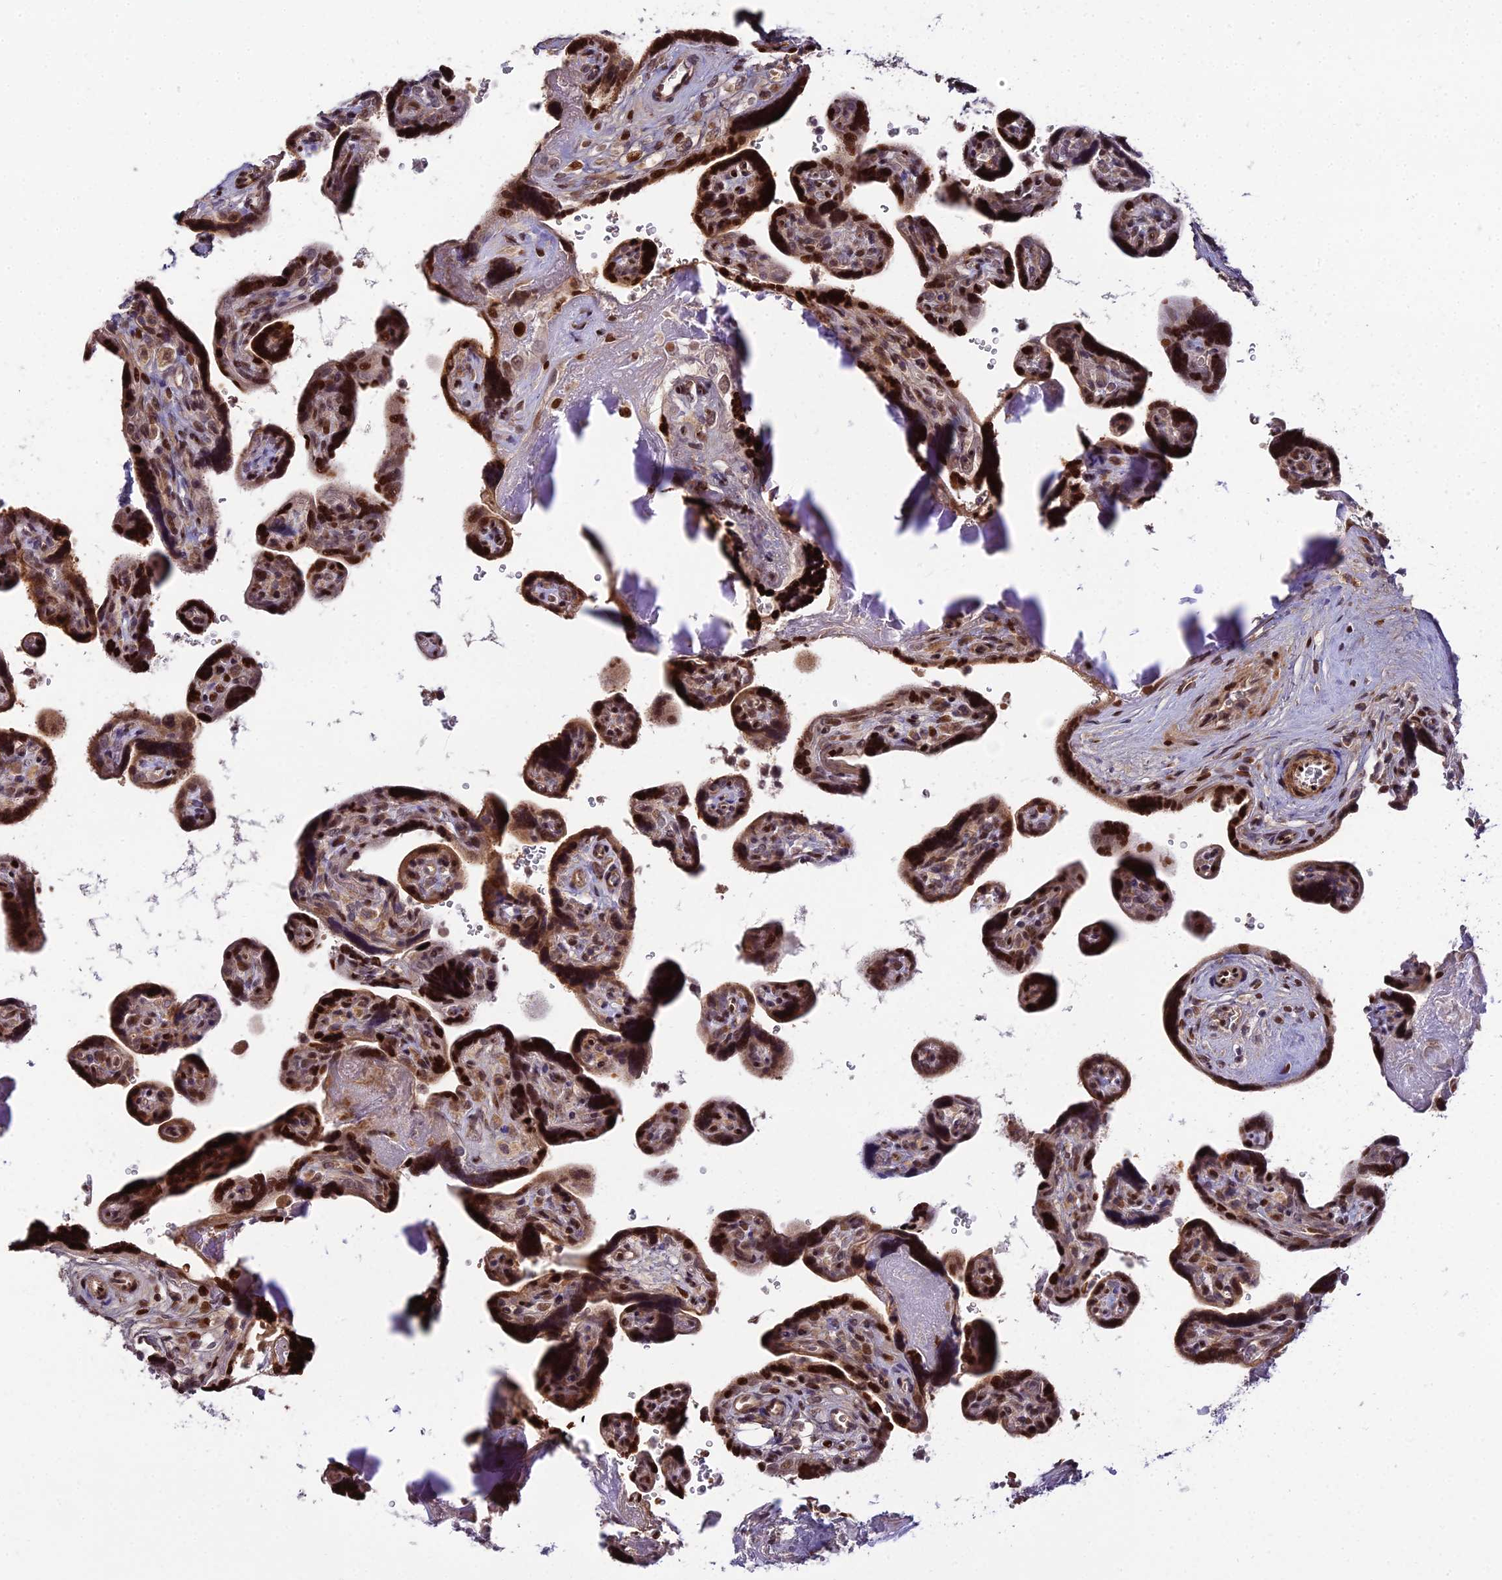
{"staining": {"intensity": "strong", "quantity": ">75%", "location": "nuclear"}, "tissue": "placenta", "cell_type": "Decidual cells", "image_type": "normal", "snomed": [{"axis": "morphology", "description": "Normal tissue, NOS"}, {"axis": "topography", "description": "Placenta"}], "caption": "Protein staining shows strong nuclear staining in approximately >75% of decidual cells in normal placenta.", "gene": "ZNF707", "patient": {"sex": "female", "age": 39}}